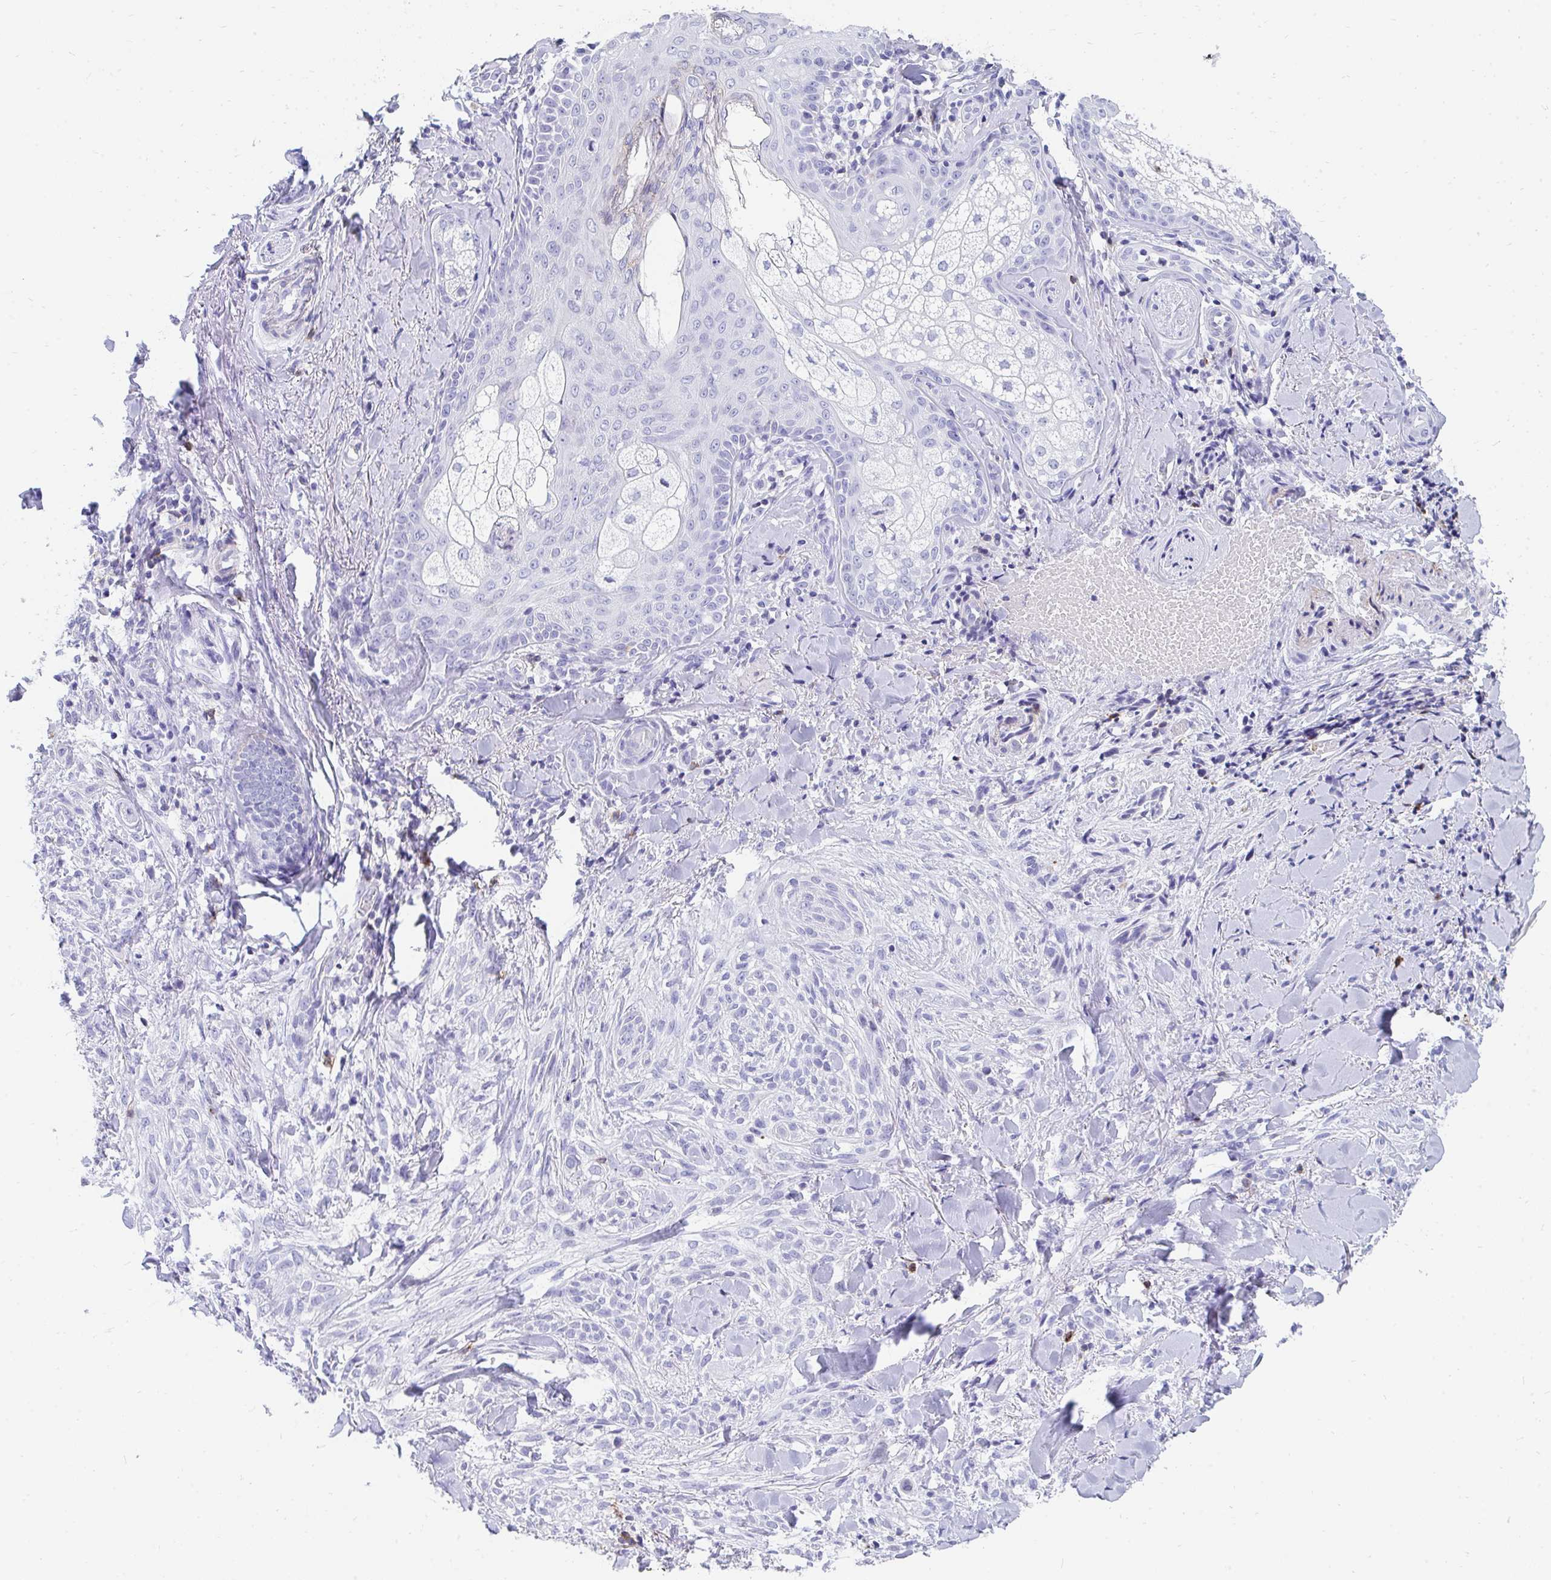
{"staining": {"intensity": "negative", "quantity": "none", "location": "none"}, "tissue": "skin cancer", "cell_type": "Tumor cells", "image_type": "cancer", "snomed": [{"axis": "morphology", "description": "Basal cell carcinoma"}, {"axis": "topography", "description": "Skin"}], "caption": "Skin cancer (basal cell carcinoma) stained for a protein using immunohistochemistry (IHC) demonstrates no staining tumor cells.", "gene": "CD7", "patient": {"sex": "female", "age": 48}}